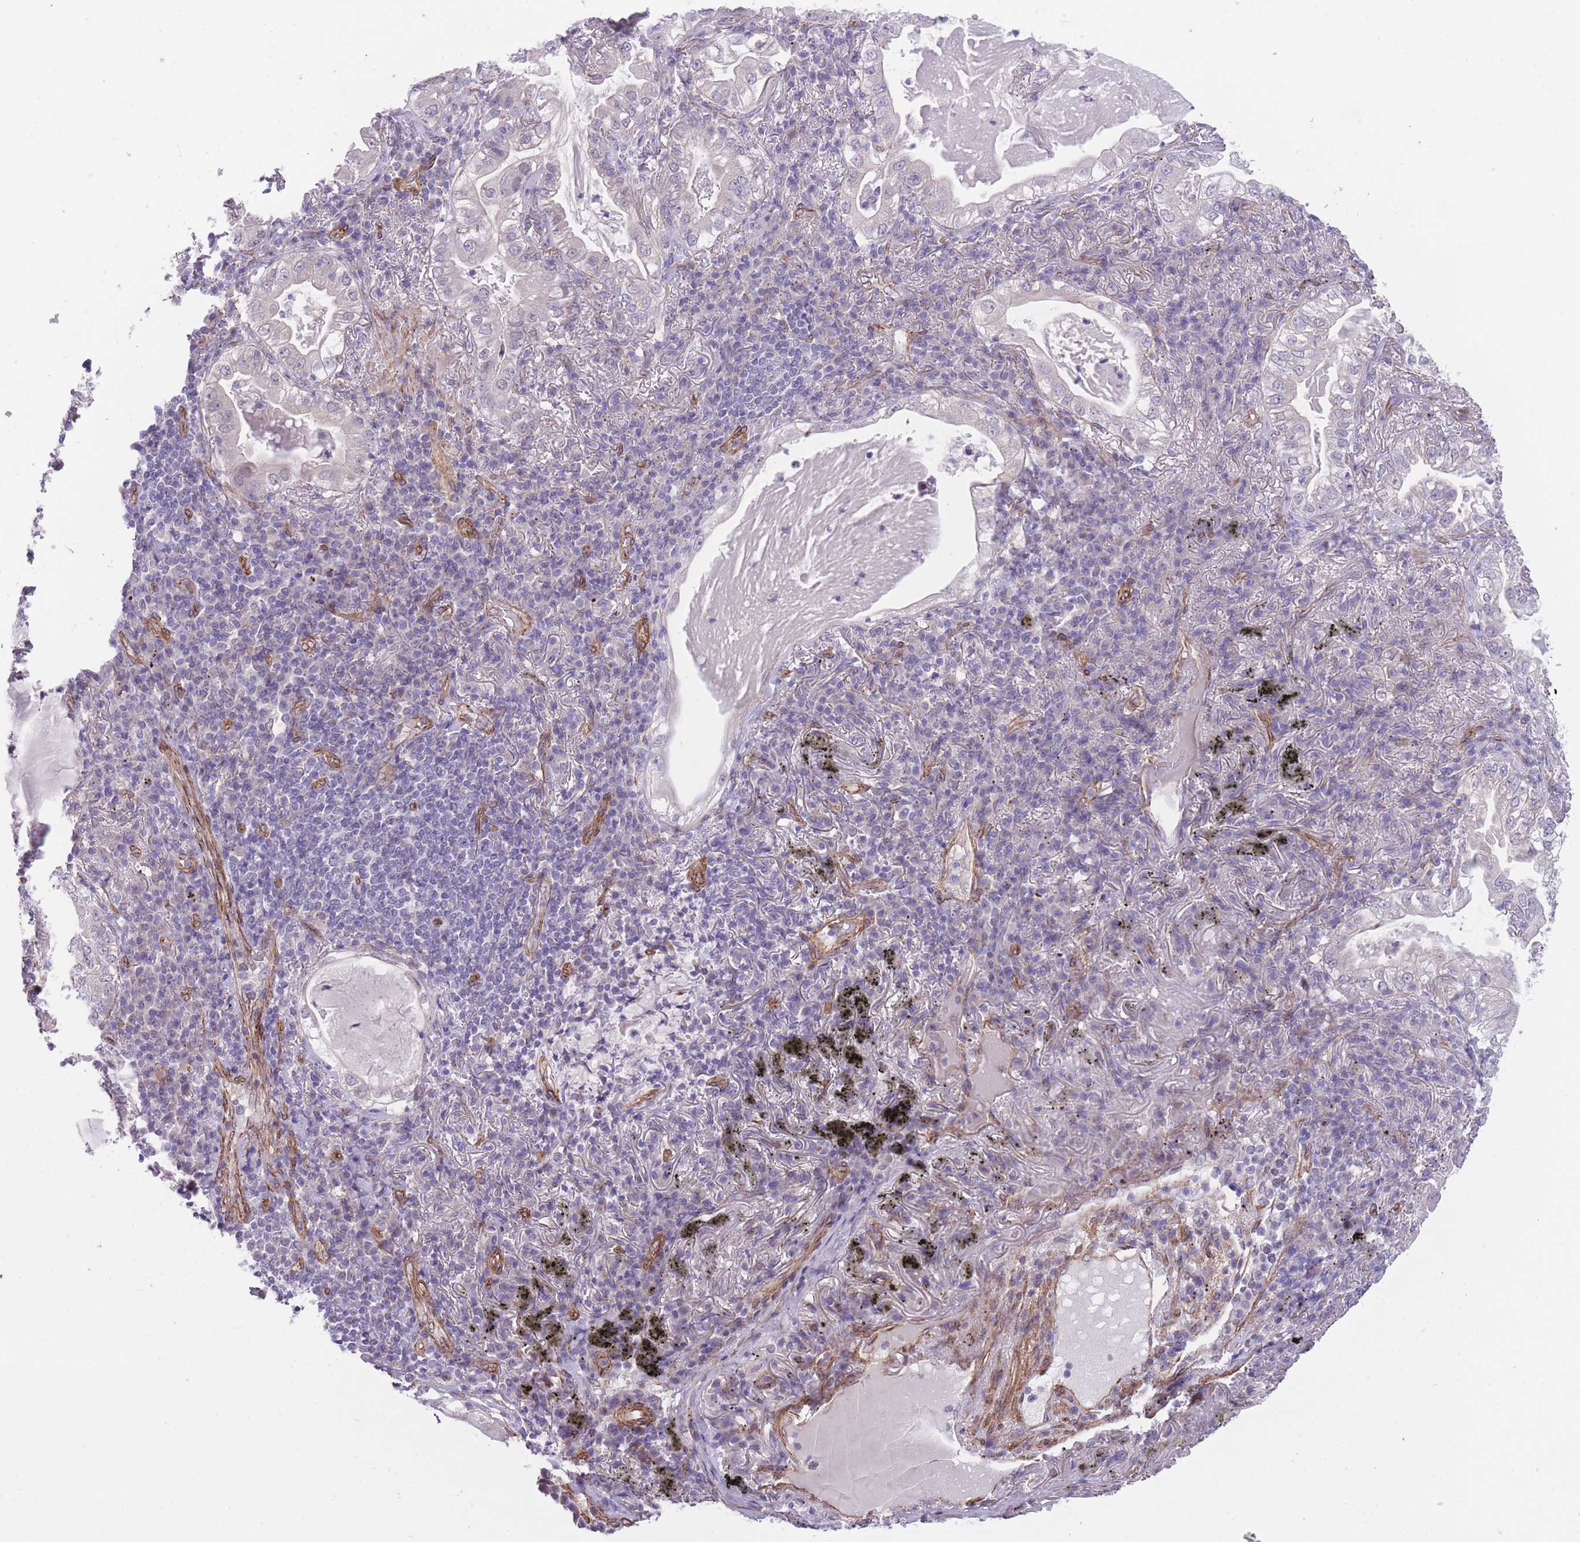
{"staining": {"intensity": "negative", "quantity": "none", "location": "none"}, "tissue": "lung cancer", "cell_type": "Tumor cells", "image_type": "cancer", "snomed": [{"axis": "morphology", "description": "Adenocarcinoma, NOS"}, {"axis": "topography", "description": "Lung"}], "caption": "Immunohistochemistry (IHC) image of neoplastic tissue: adenocarcinoma (lung) stained with DAB (3,3'-diaminobenzidine) reveals no significant protein positivity in tumor cells.", "gene": "QTRT1", "patient": {"sex": "female", "age": 73}}